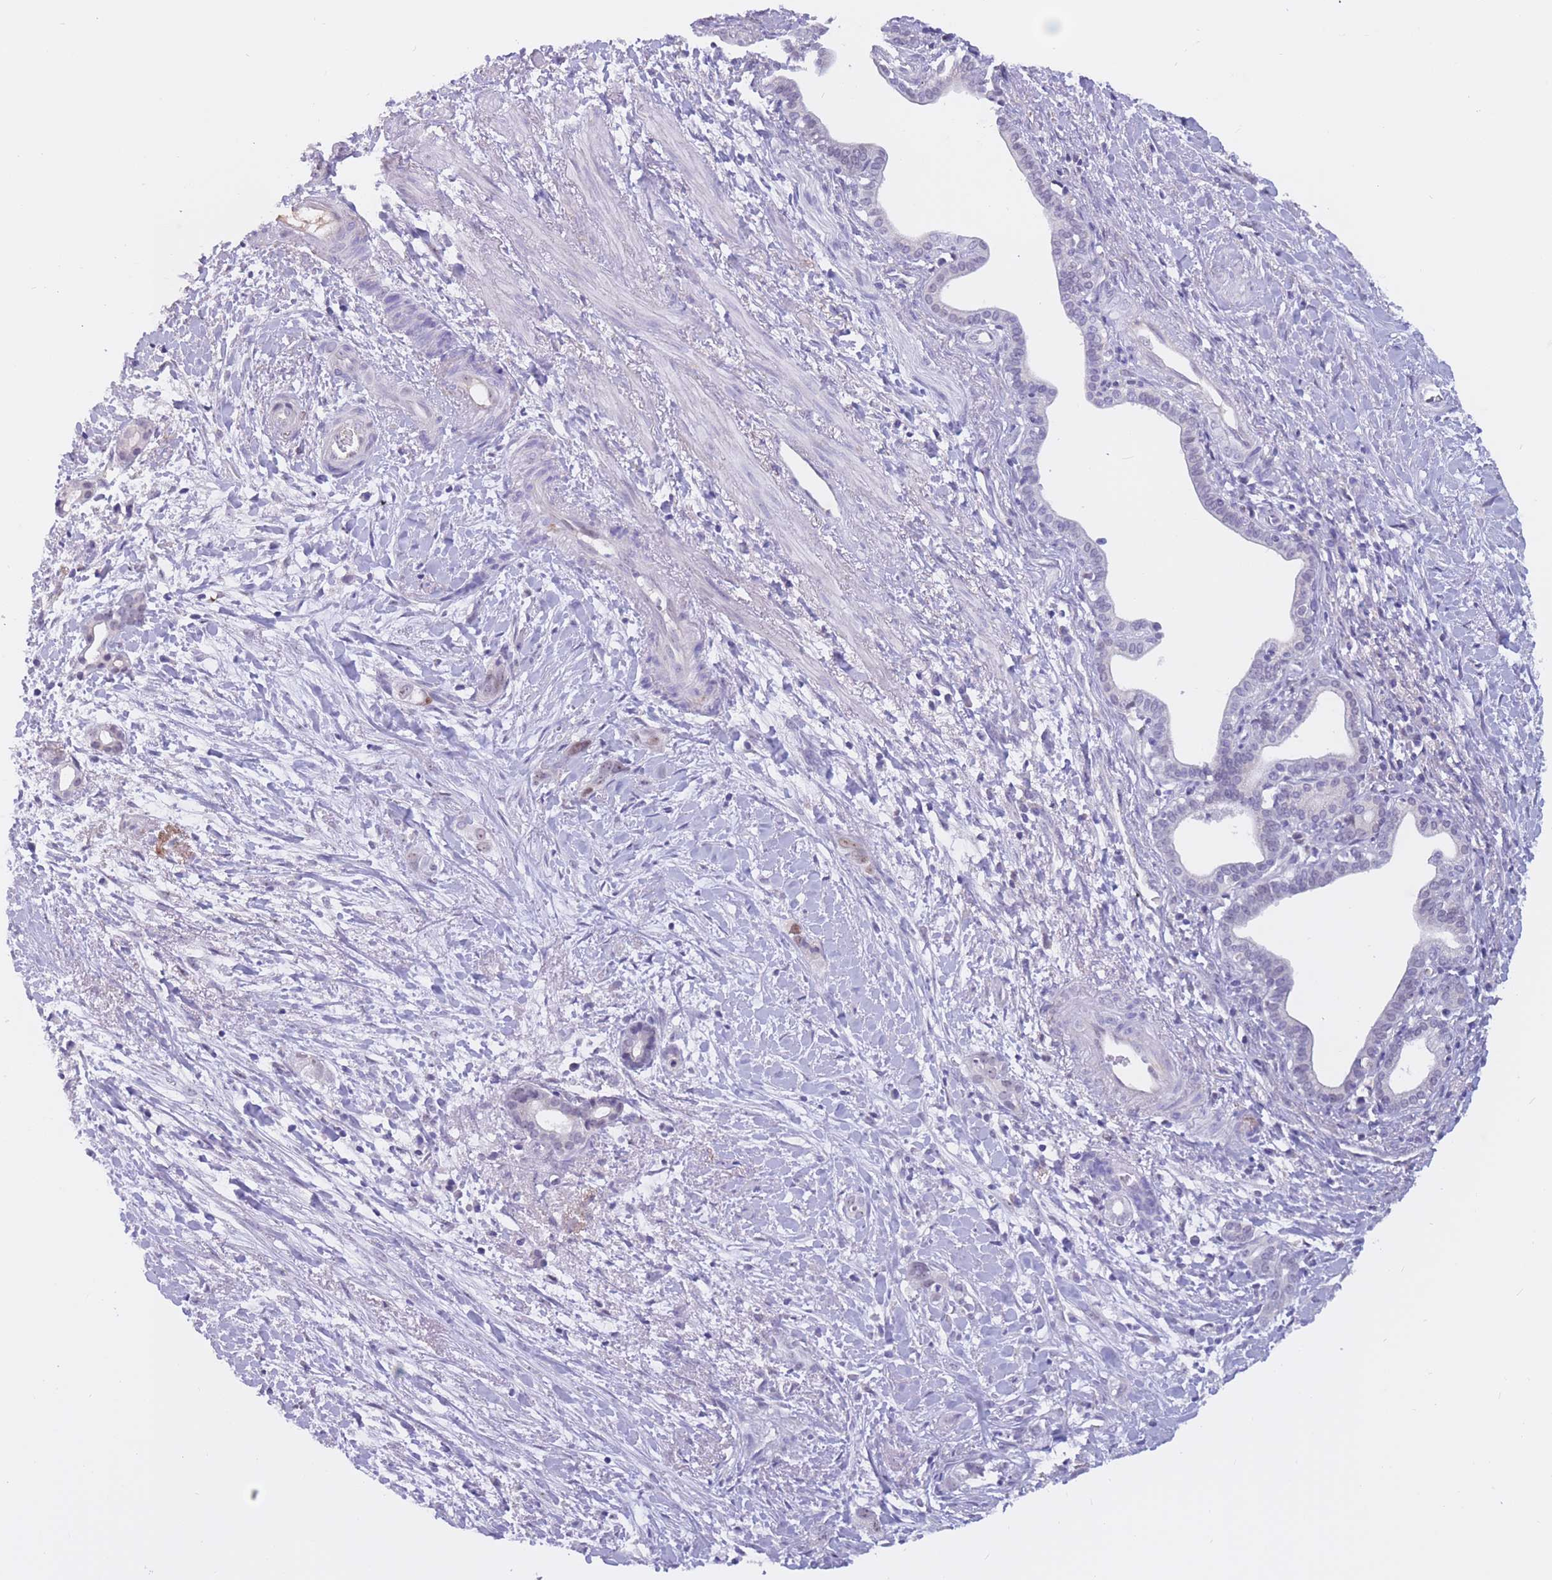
{"staining": {"intensity": "negative", "quantity": "none", "location": "none"}, "tissue": "liver cancer", "cell_type": "Tumor cells", "image_type": "cancer", "snomed": [{"axis": "morphology", "description": "Cholangiocarcinoma"}, {"axis": "topography", "description": "Liver"}], "caption": "Liver cancer (cholangiocarcinoma) stained for a protein using immunohistochemistry (IHC) displays no positivity tumor cells.", "gene": "BOP1", "patient": {"sex": "female", "age": 79}}